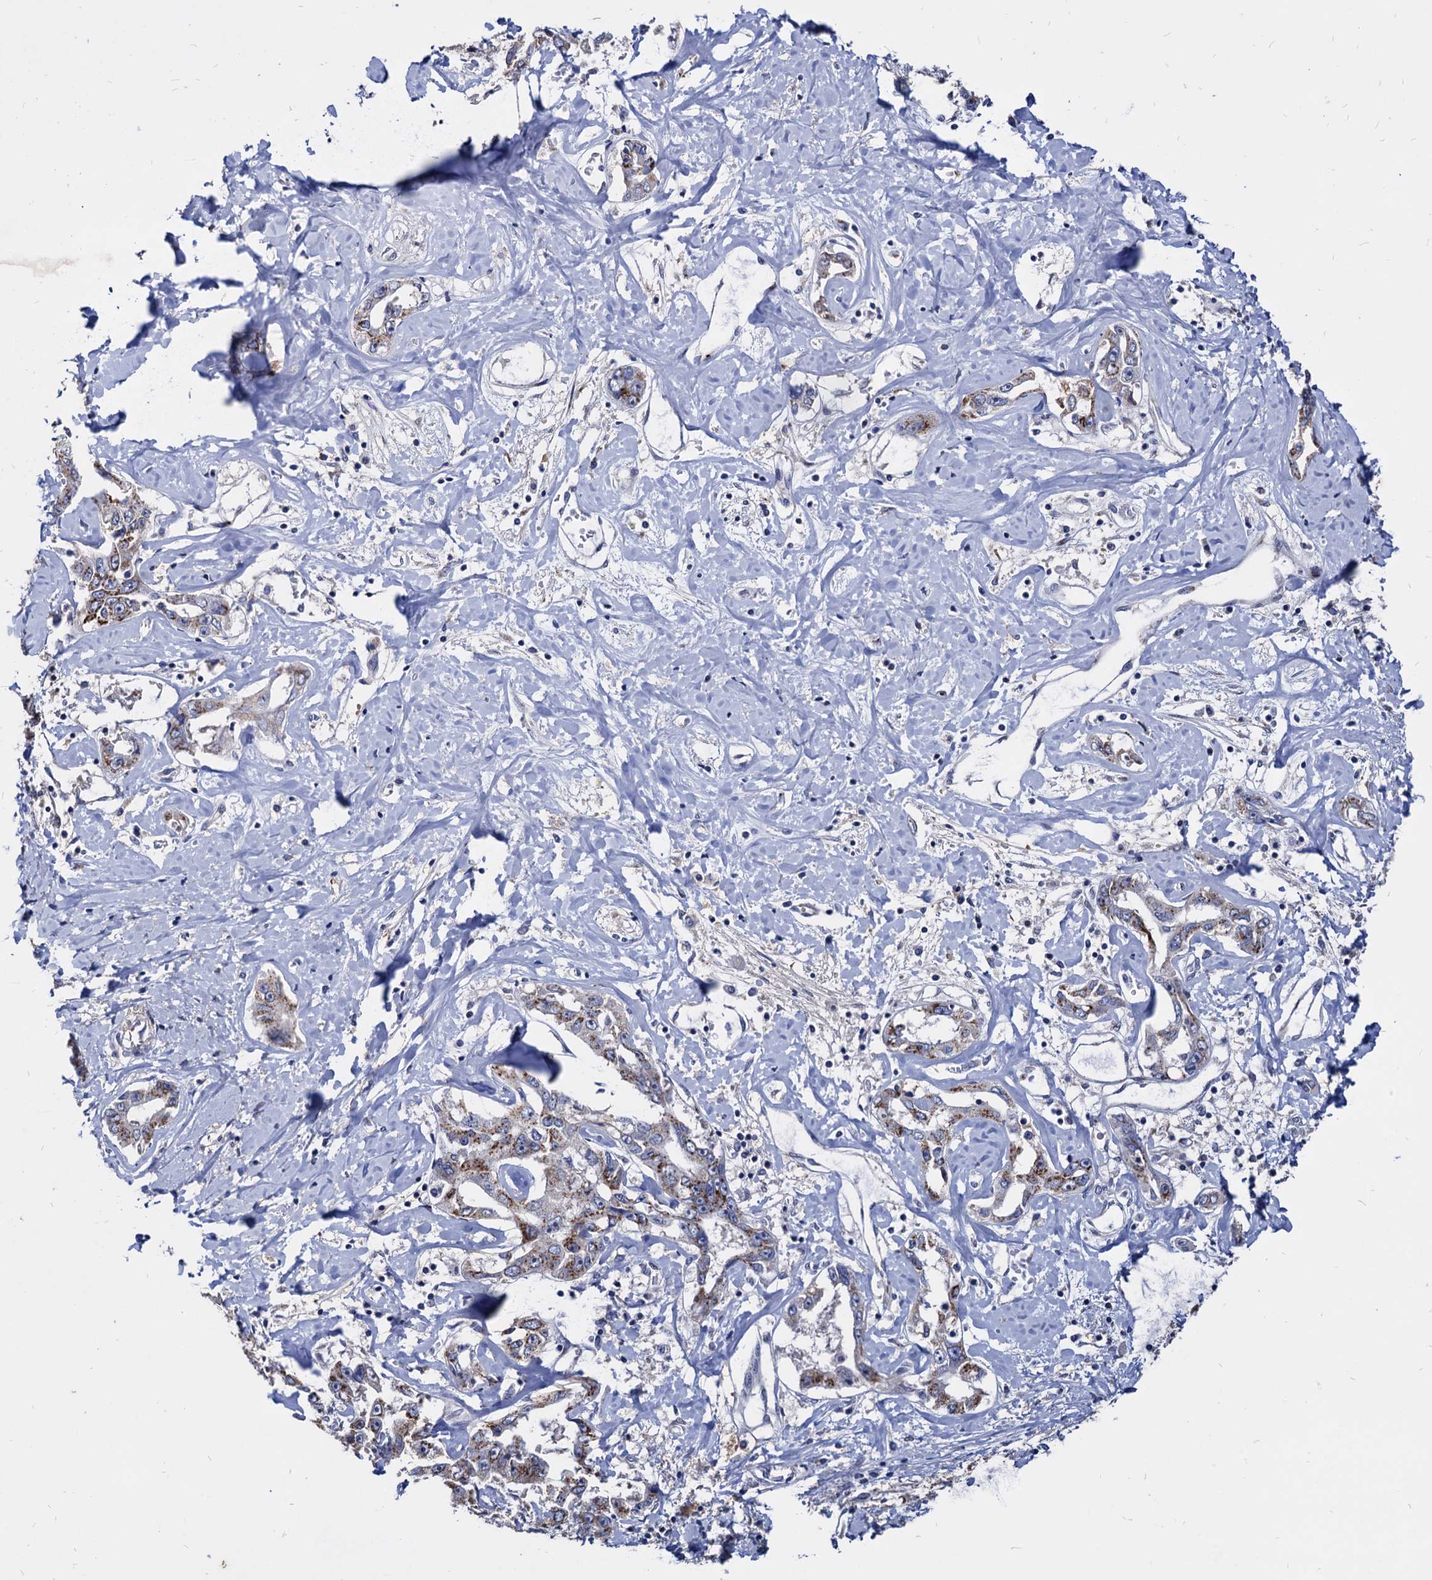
{"staining": {"intensity": "moderate", "quantity": ">75%", "location": "cytoplasmic/membranous"}, "tissue": "liver cancer", "cell_type": "Tumor cells", "image_type": "cancer", "snomed": [{"axis": "morphology", "description": "Cholangiocarcinoma"}, {"axis": "topography", "description": "Liver"}], "caption": "Protein expression by immunohistochemistry reveals moderate cytoplasmic/membranous staining in about >75% of tumor cells in liver cholangiocarcinoma.", "gene": "ESD", "patient": {"sex": "male", "age": 59}}